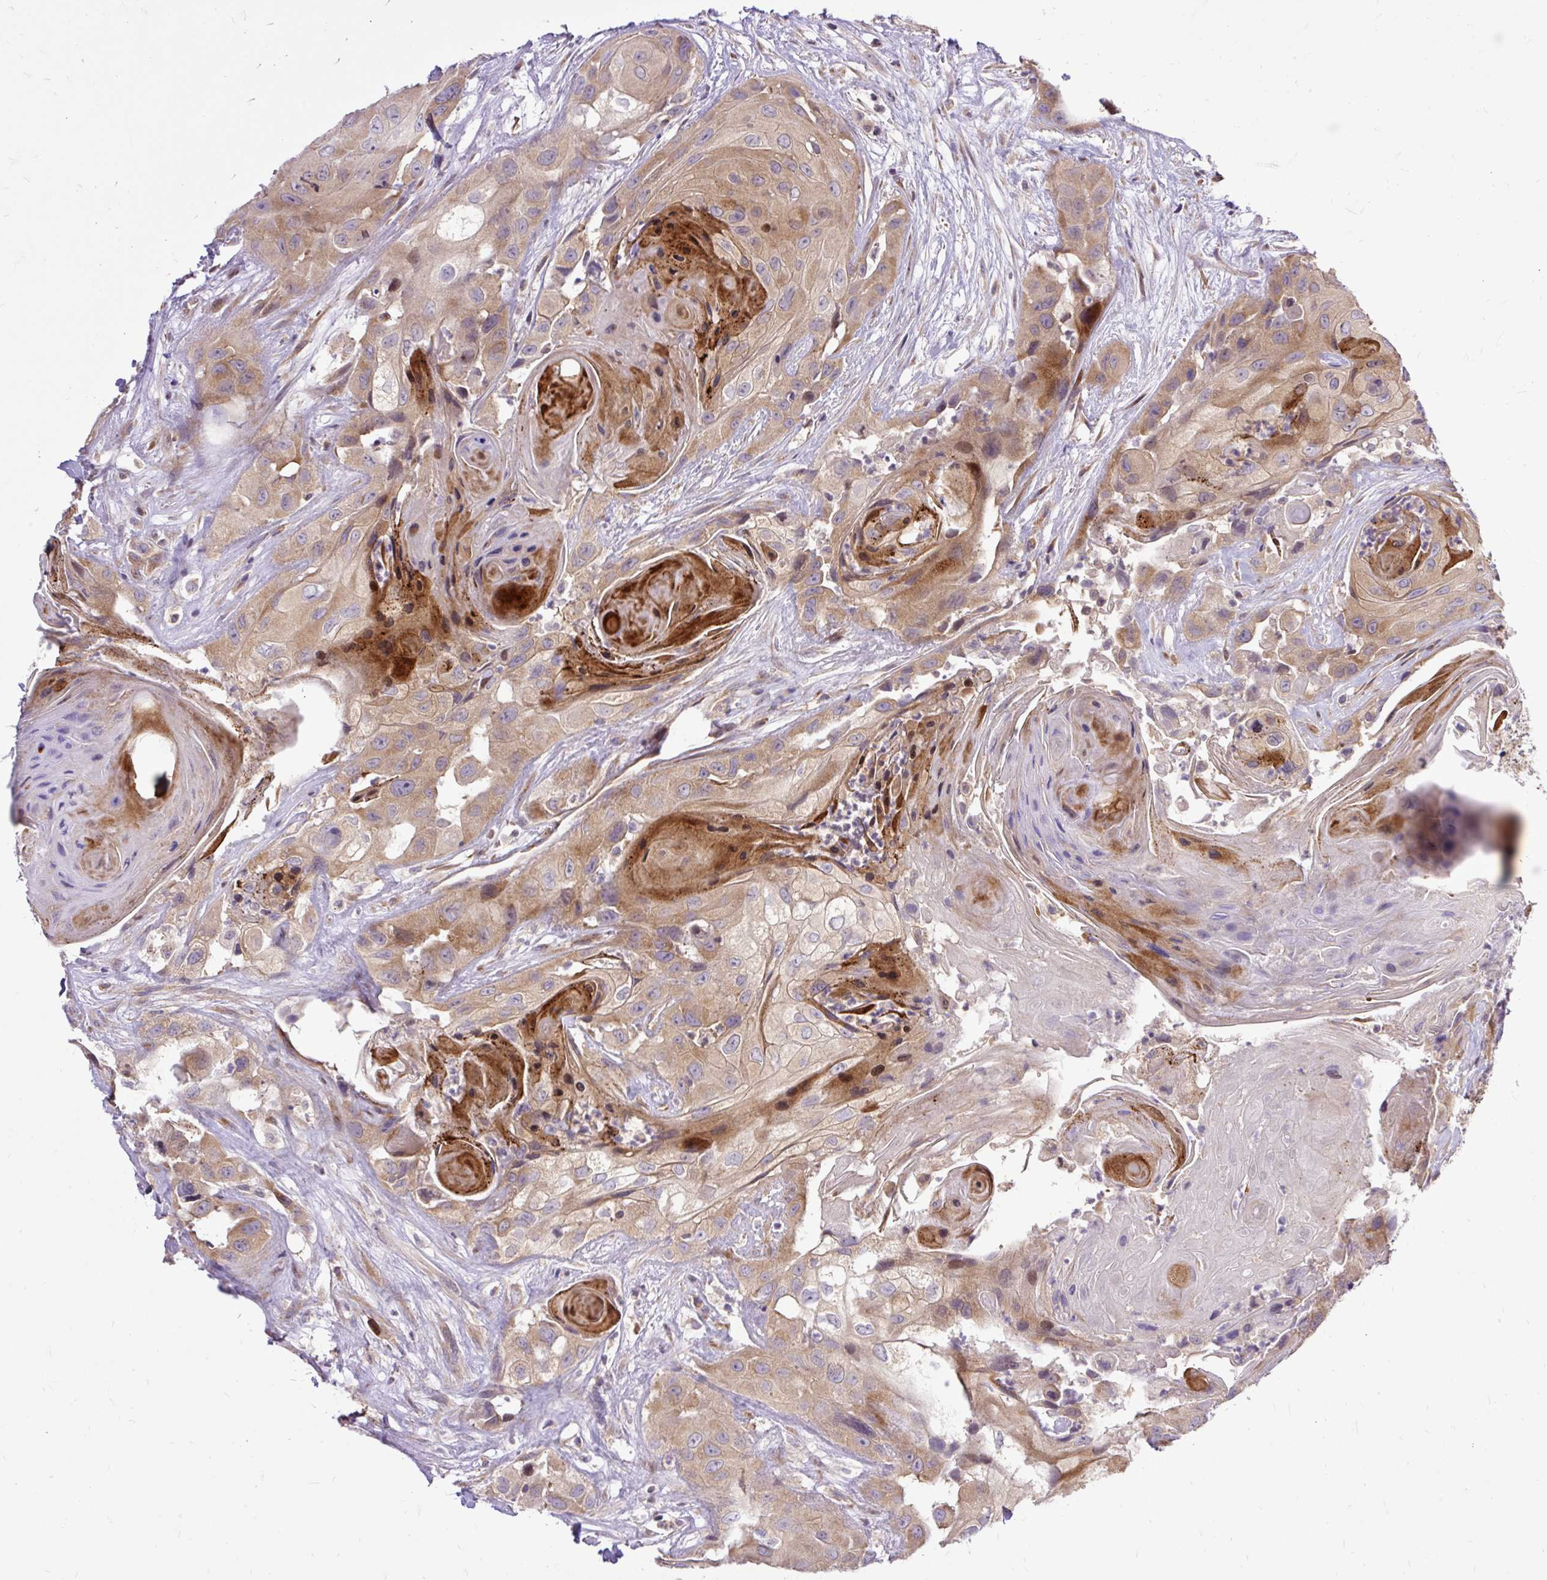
{"staining": {"intensity": "strong", "quantity": "<25%", "location": "cytoplasmic/membranous"}, "tissue": "head and neck cancer", "cell_type": "Tumor cells", "image_type": "cancer", "snomed": [{"axis": "morphology", "description": "Squamous cell carcinoma, NOS"}, {"axis": "topography", "description": "Head-Neck"}], "caption": "Brown immunohistochemical staining in squamous cell carcinoma (head and neck) exhibits strong cytoplasmic/membranous positivity in approximately <25% of tumor cells.", "gene": "TRIM17", "patient": {"sex": "male", "age": 83}}